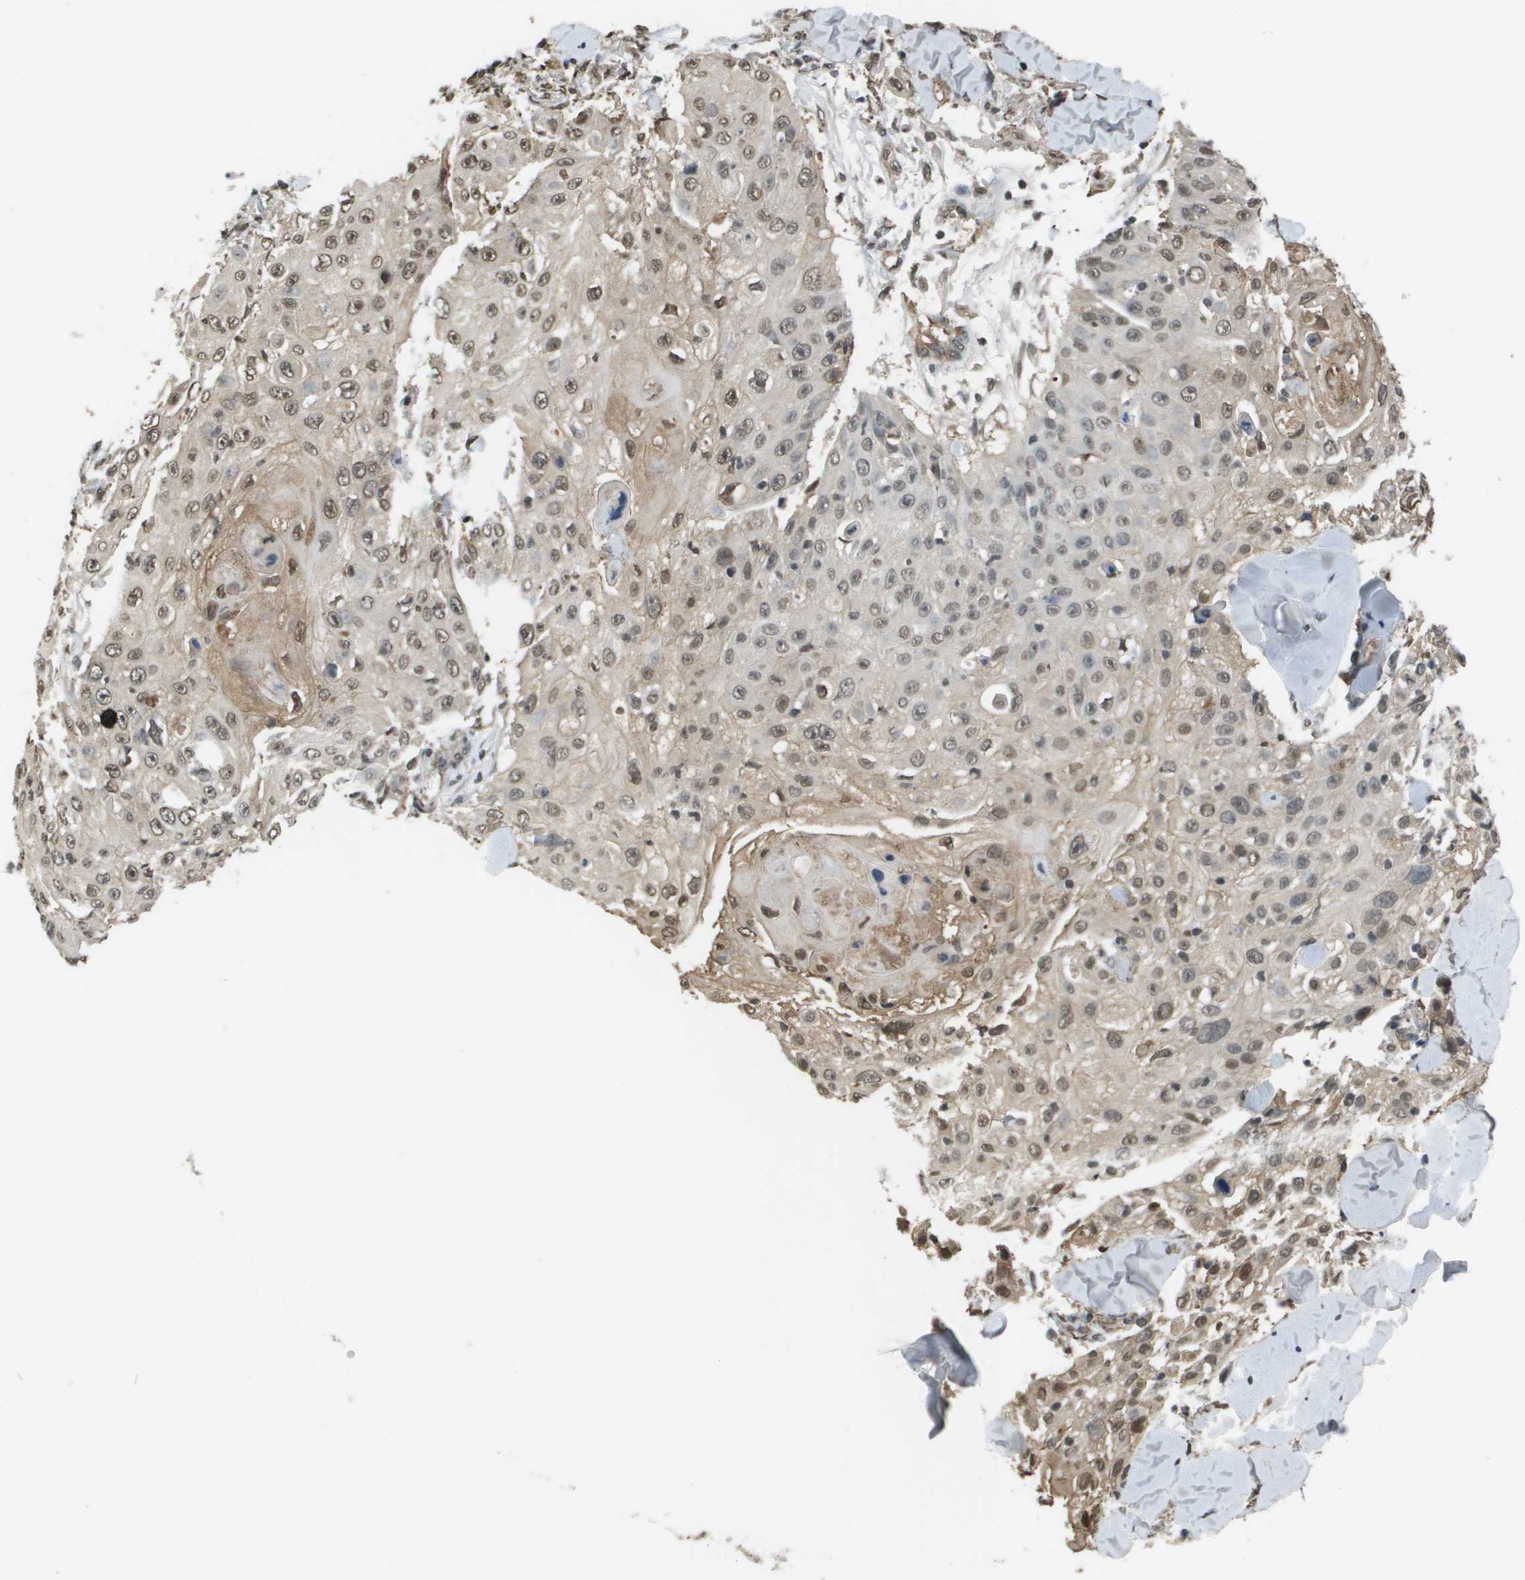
{"staining": {"intensity": "weak", "quantity": ">75%", "location": "nuclear"}, "tissue": "skin cancer", "cell_type": "Tumor cells", "image_type": "cancer", "snomed": [{"axis": "morphology", "description": "Squamous cell carcinoma, NOS"}, {"axis": "topography", "description": "Skin"}], "caption": "Tumor cells display low levels of weak nuclear positivity in approximately >75% of cells in human skin cancer (squamous cell carcinoma). (DAB IHC, brown staining for protein, blue staining for nuclei).", "gene": "NDRG2", "patient": {"sex": "male", "age": 86}}